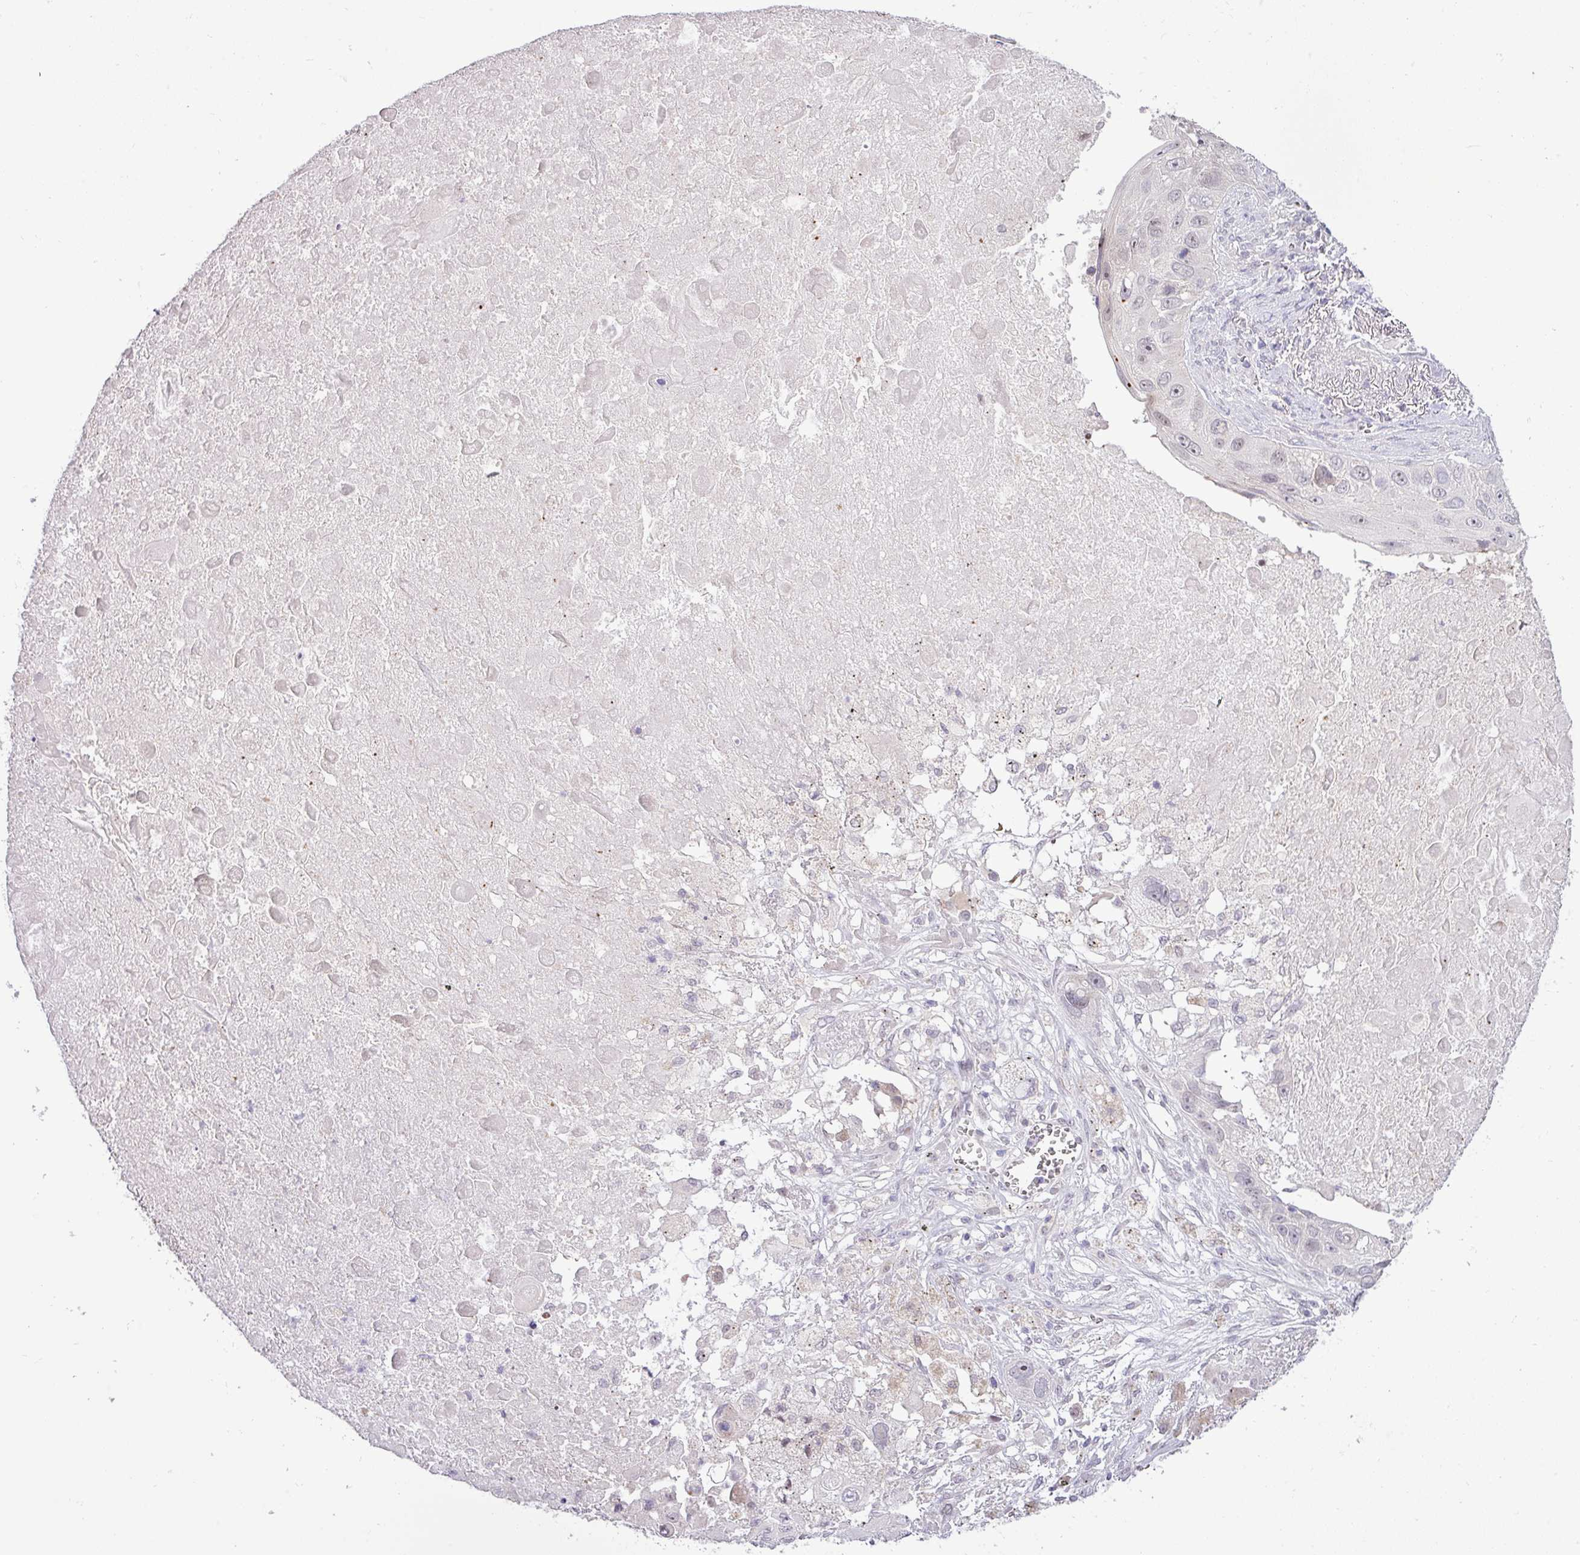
{"staining": {"intensity": "negative", "quantity": "none", "location": "none"}, "tissue": "lung cancer", "cell_type": "Tumor cells", "image_type": "cancer", "snomed": [{"axis": "morphology", "description": "Squamous cell carcinoma, NOS"}, {"axis": "topography", "description": "Lung"}], "caption": "High magnification brightfield microscopy of lung cancer stained with DAB (3,3'-diaminobenzidine) (brown) and counterstained with hematoxylin (blue): tumor cells show no significant positivity.", "gene": "RIPPLY1", "patient": {"sex": "male", "age": 66}}